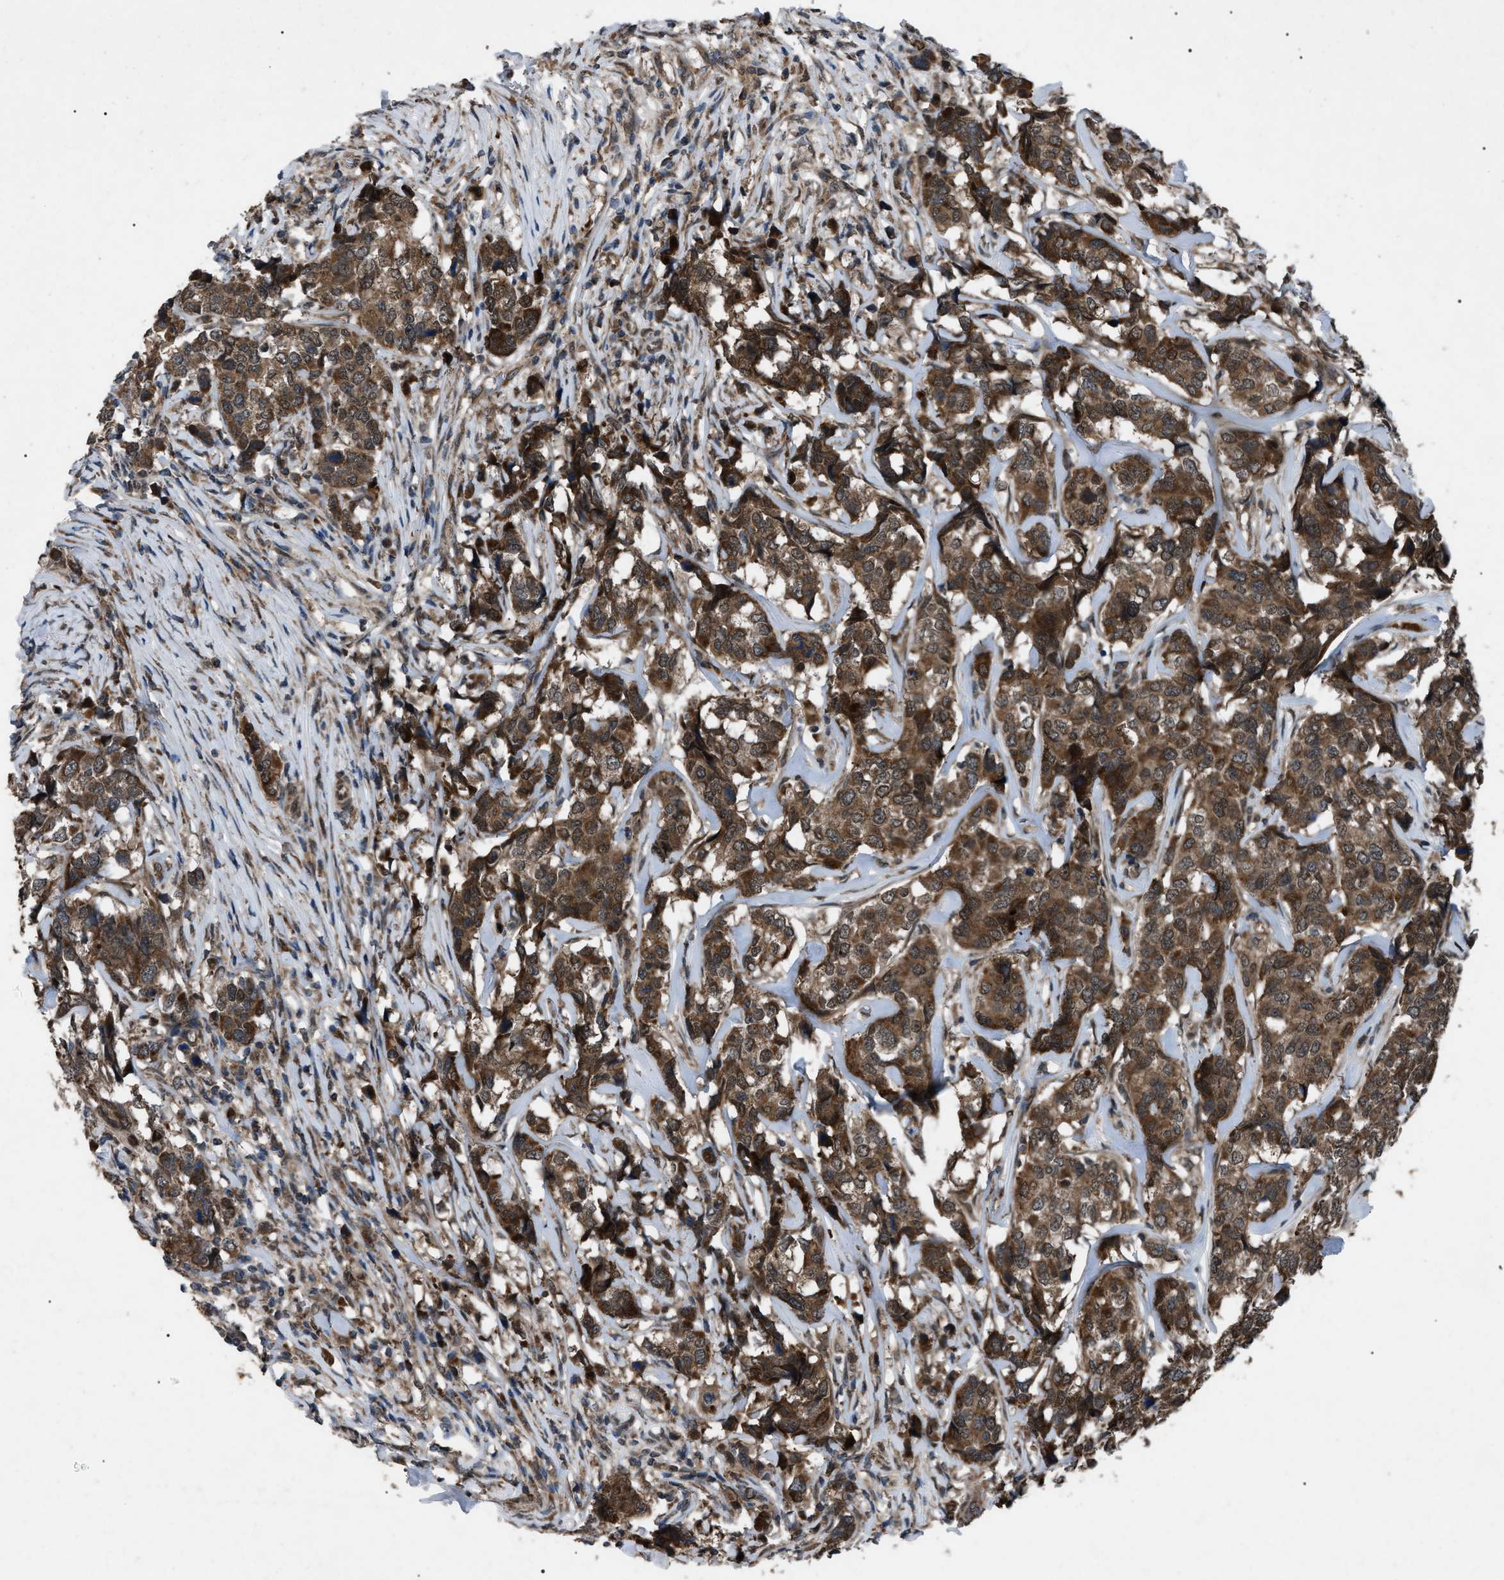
{"staining": {"intensity": "strong", "quantity": ">75%", "location": "cytoplasmic/membranous"}, "tissue": "breast cancer", "cell_type": "Tumor cells", "image_type": "cancer", "snomed": [{"axis": "morphology", "description": "Lobular carcinoma"}, {"axis": "topography", "description": "Breast"}], "caption": "There is high levels of strong cytoplasmic/membranous staining in tumor cells of lobular carcinoma (breast), as demonstrated by immunohistochemical staining (brown color).", "gene": "ZFAND2A", "patient": {"sex": "female", "age": 59}}